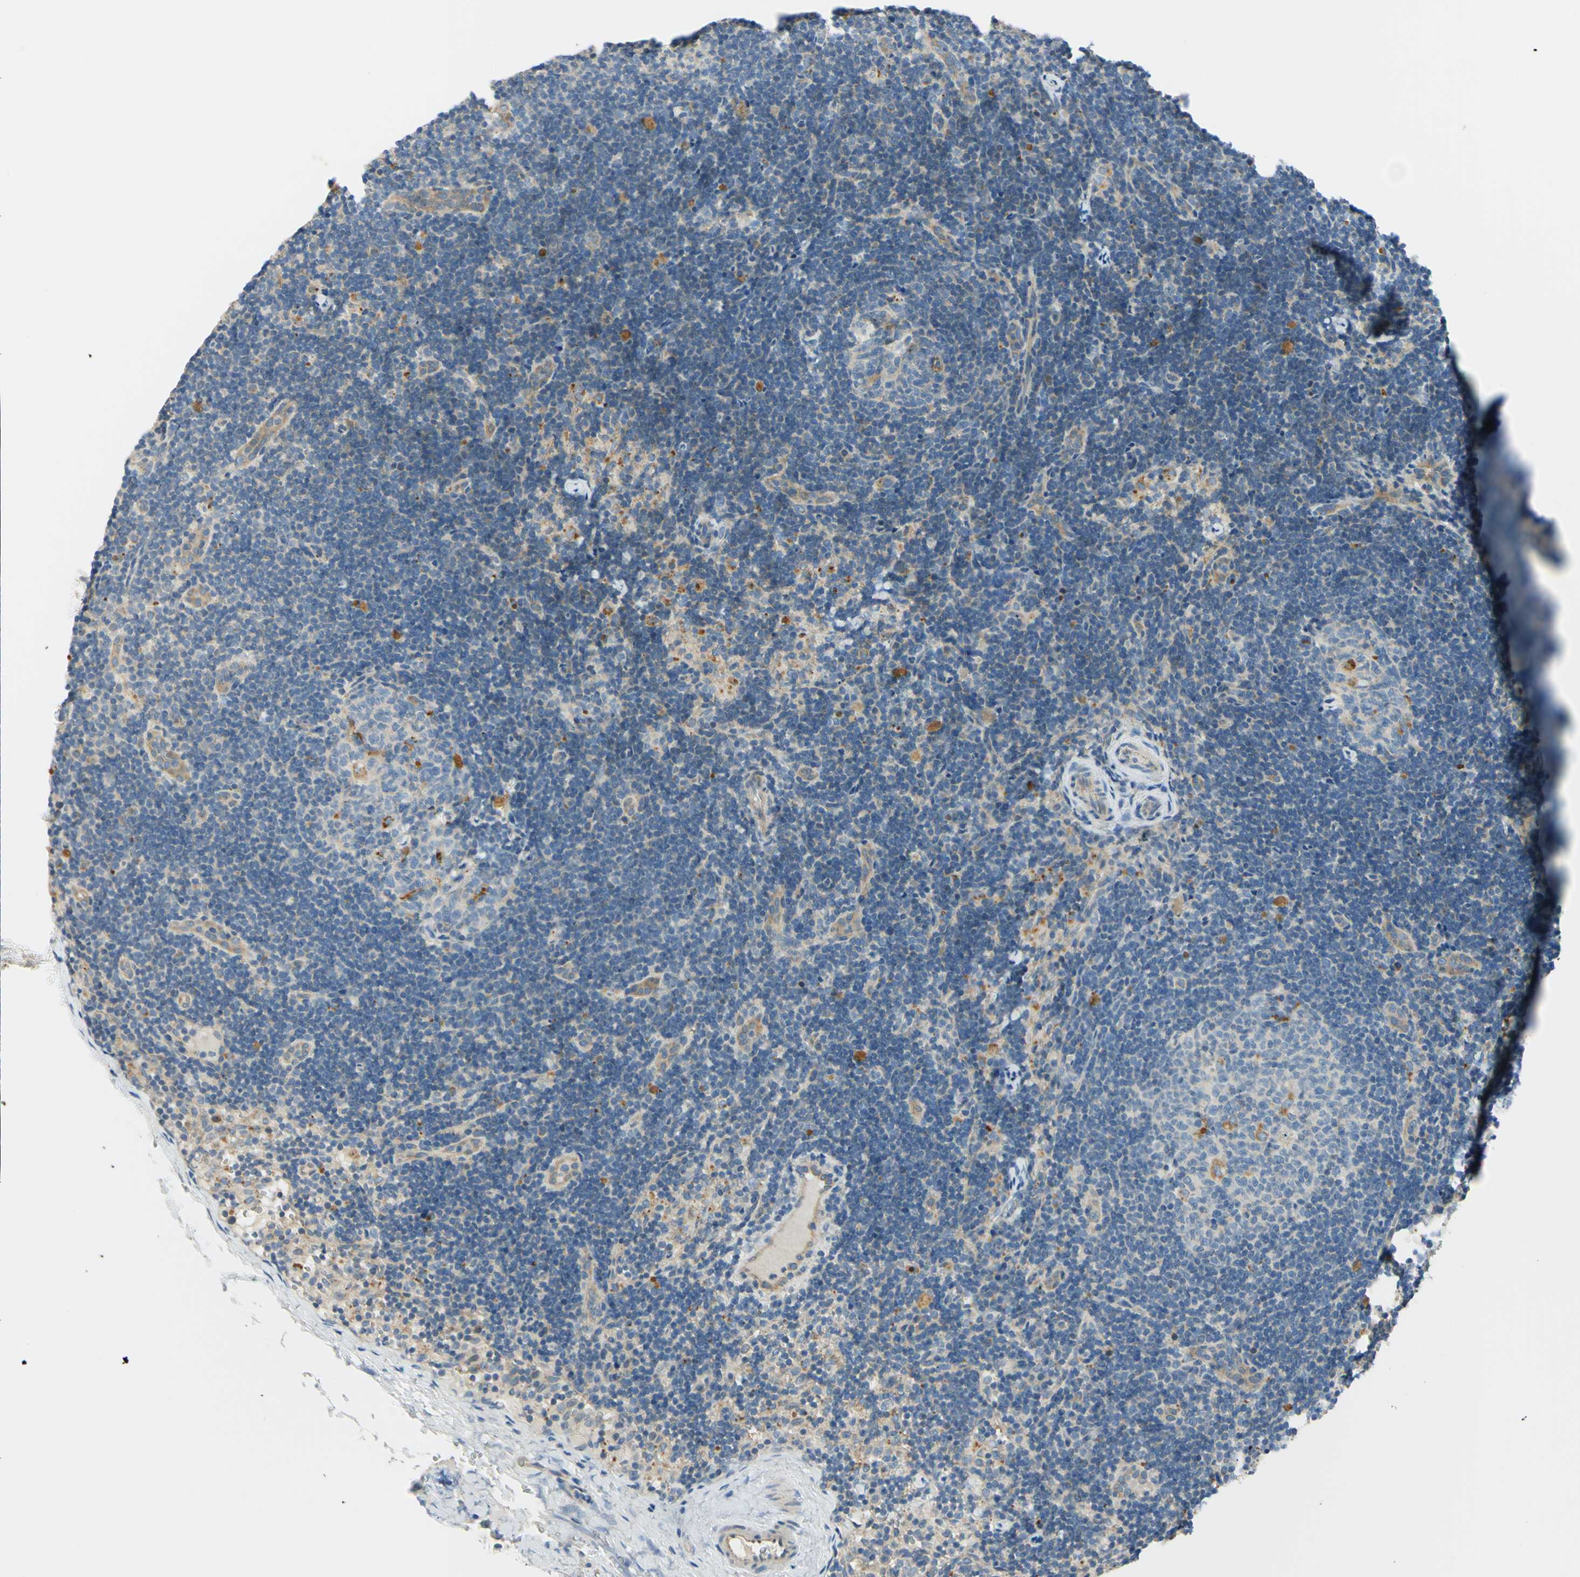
{"staining": {"intensity": "moderate", "quantity": "<25%", "location": "cytoplasmic/membranous"}, "tissue": "lymph node", "cell_type": "Germinal center cells", "image_type": "normal", "snomed": [{"axis": "morphology", "description": "Normal tissue, NOS"}, {"axis": "topography", "description": "Lymph node"}], "caption": "Human lymph node stained for a protein (brown) demonstrates moderate cytoplasmic/membranous positive positivity in about <25% of germinal center cells.", "gene": "LAMA3", "patient": {"sex": "female", "age": 14}}